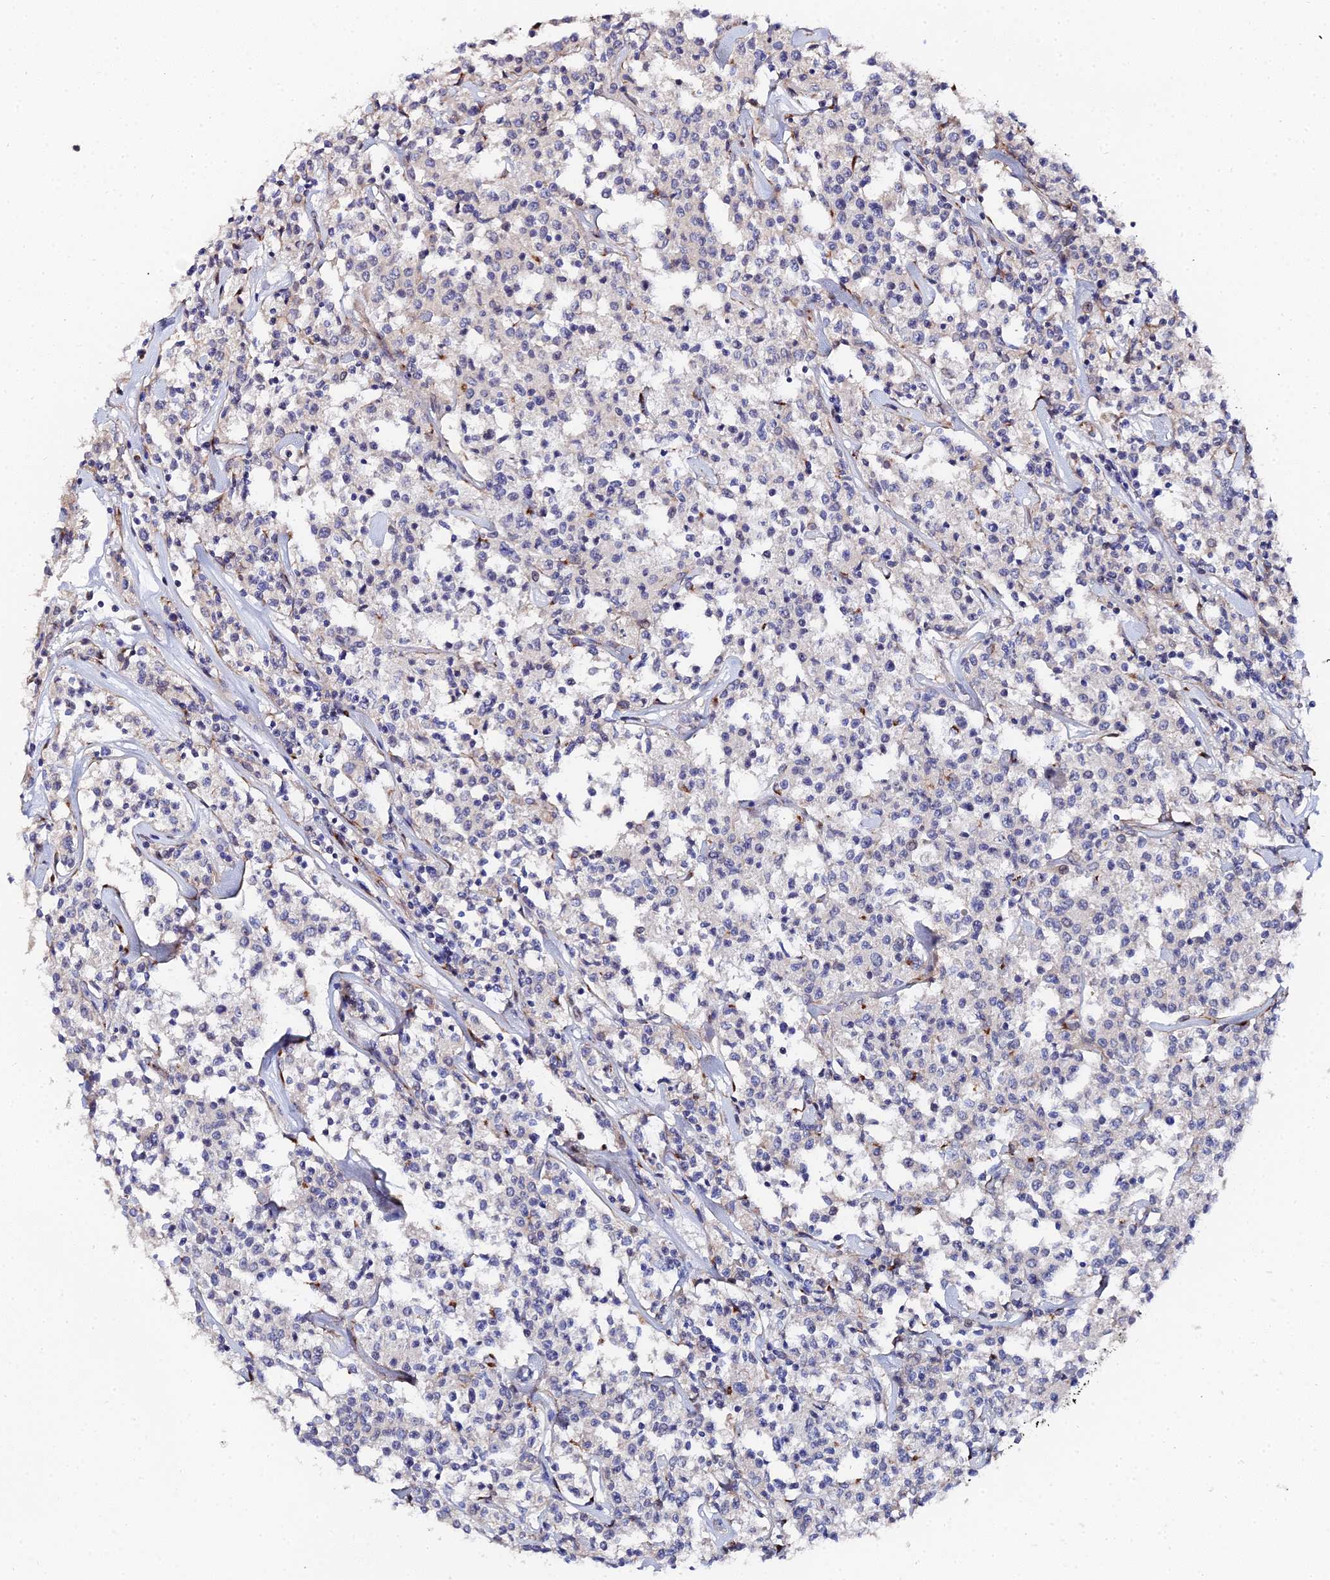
{"staining": {"intensity": "negative", "quantity": "none", "location": "none"}, "tissue": "lymphoma", "cell_type": "Tumor cells", "image_type": "cancer", "snomed": [{"axis": "morphology", "description": "Malignant lymphoma, non-Hodgkin's type, Low grade"}, {"axis": "topography", "description": "Small intestine"}], "caption": "IHC of lymphoma demonstrates no positivity in tumor cells.", "gene": "BORCS8", "patient": {"sex": "female", "age": 59}}